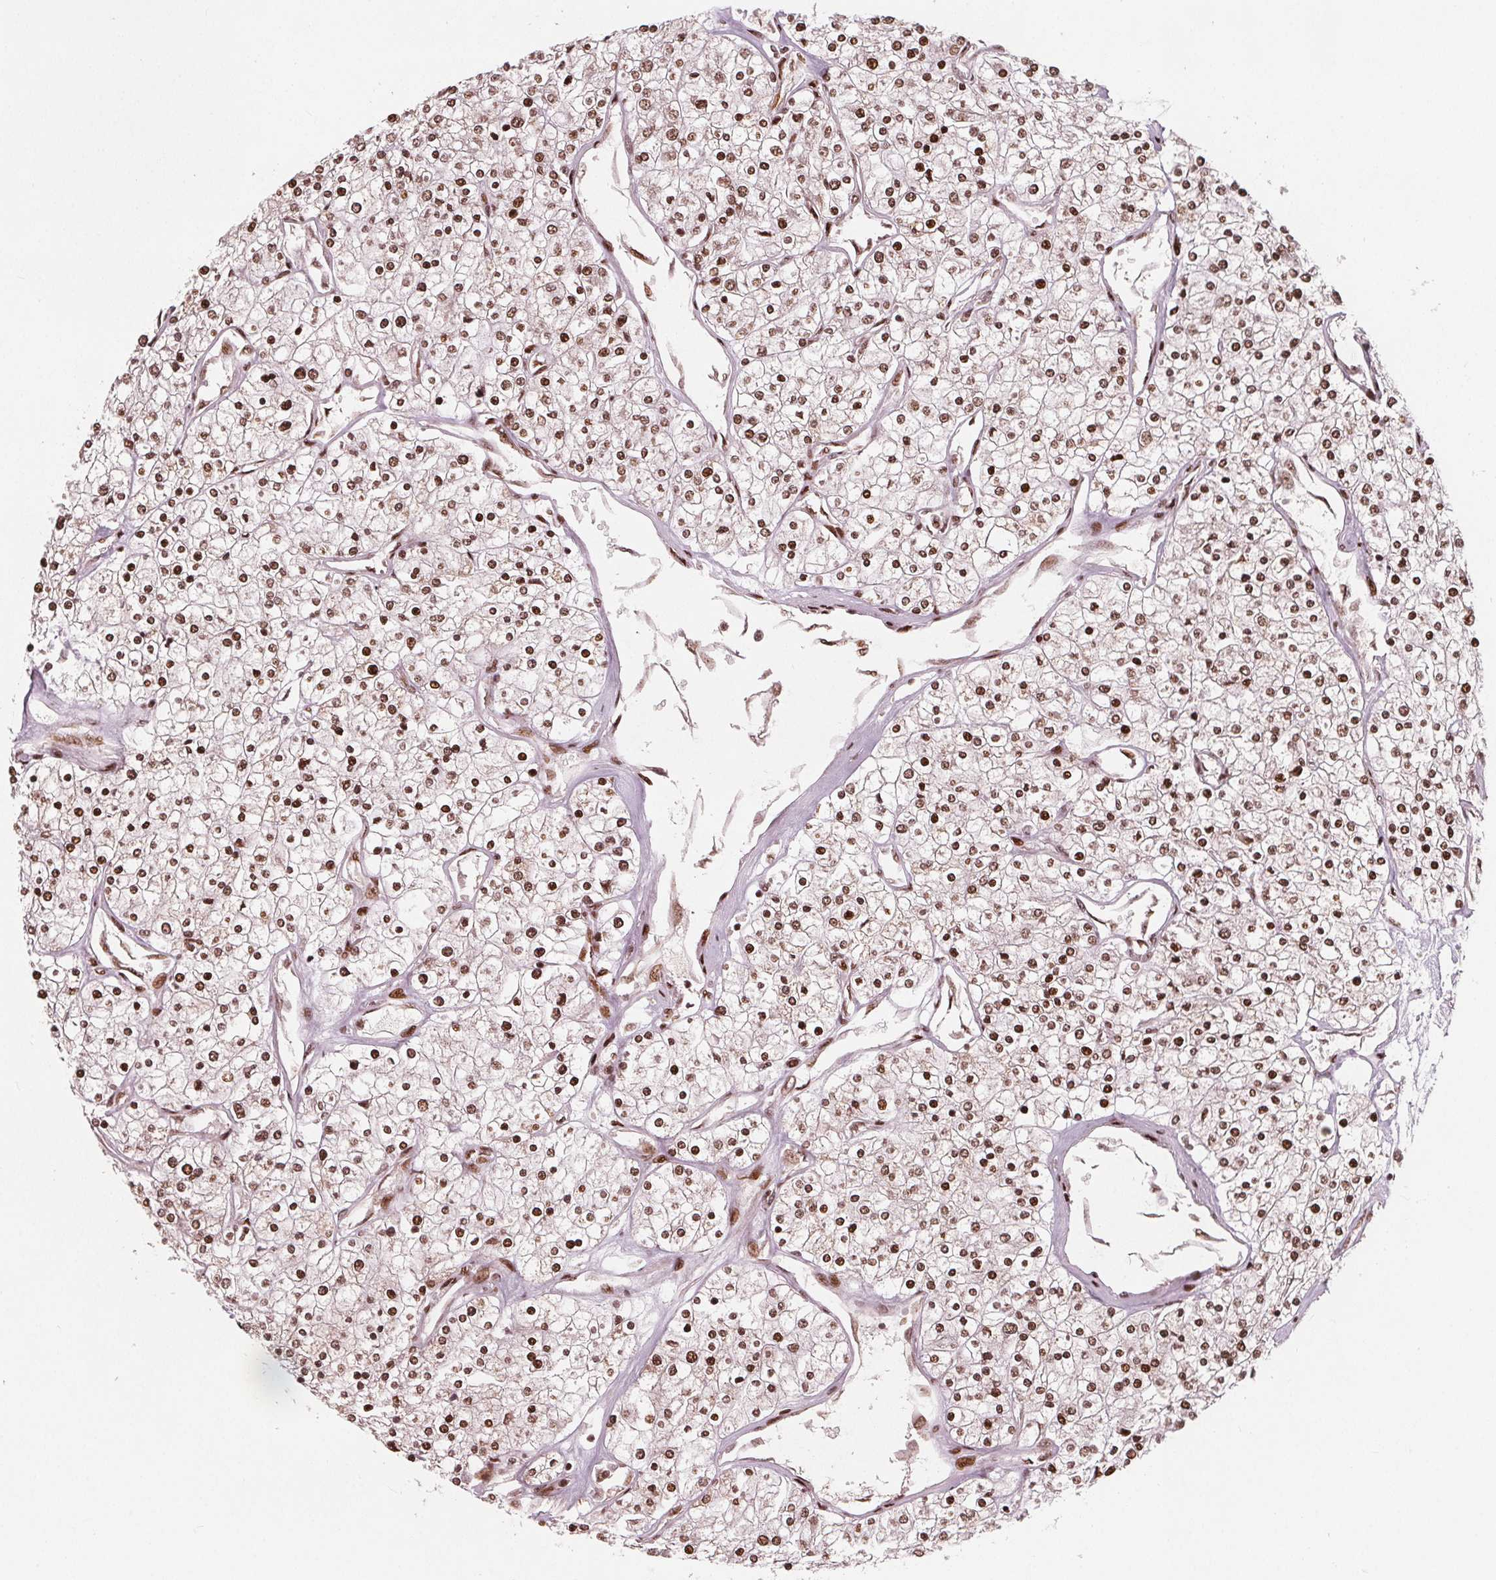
{"staining": {"intensity": "moderate", "quantity": ">75%", "location": "nuclear"}, "tissue": "renal cancer", "cell_type": "Tumor cells", "image_type": "cancer", "snomed": [{"axis": "morphology", "description": "Adenocarcinoma, NOS"}, {"axis": "topography", "description": "Kidney"}], "caption": "Immunohistochemical staining of human renal adenocarcinoma shows moderate nuclear protein expression in about >75% of tumor cells.", "gene": "SNRNP35", "patient": {"sex": "male", "age": 80}}